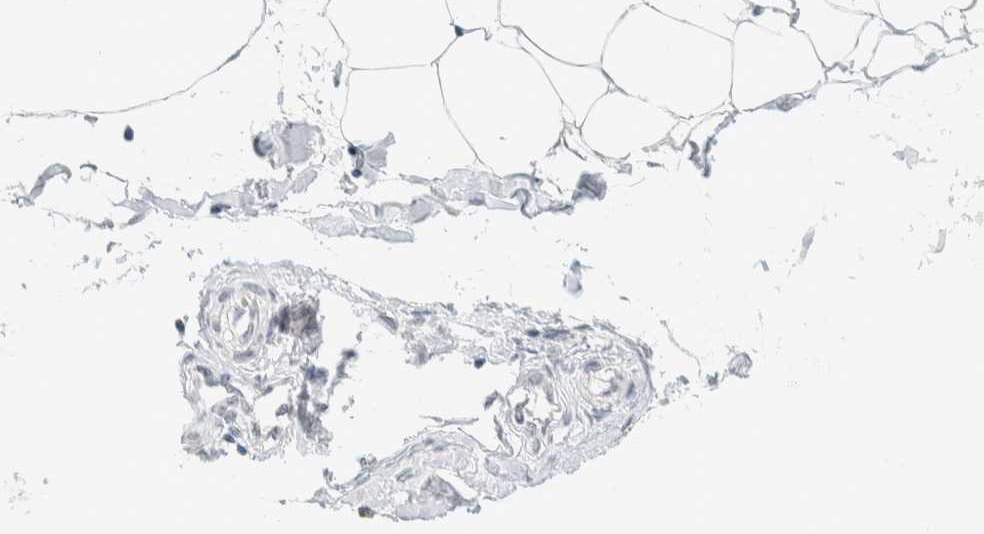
{"staining": {"intensity": "negative", "quantity": "none", "location": "none"}, "tissue": "adipose tissue", "cell_type": "Adipocytes", "image_type": "normal", "snomed": [{"axis": "morphology", "description": "Normal tissue, NOS"}, {"axis": "morphology", "description": "Adenocarcinoma, NOS"}, {"axis": "topography", "description": "Colon"}, {"axis": "topography", "description": "Peripheral nerve tissue"}], "caption": "Immunohistochemistry histopathology image of benign human adipose tissue stained for a protein (brown), which exhibits no staining in adipocytes. (IHC, brightfield microscopy, high magnification).", "gene": "C1QTNF12", "patient": {"sex": "male", "age": 14}}